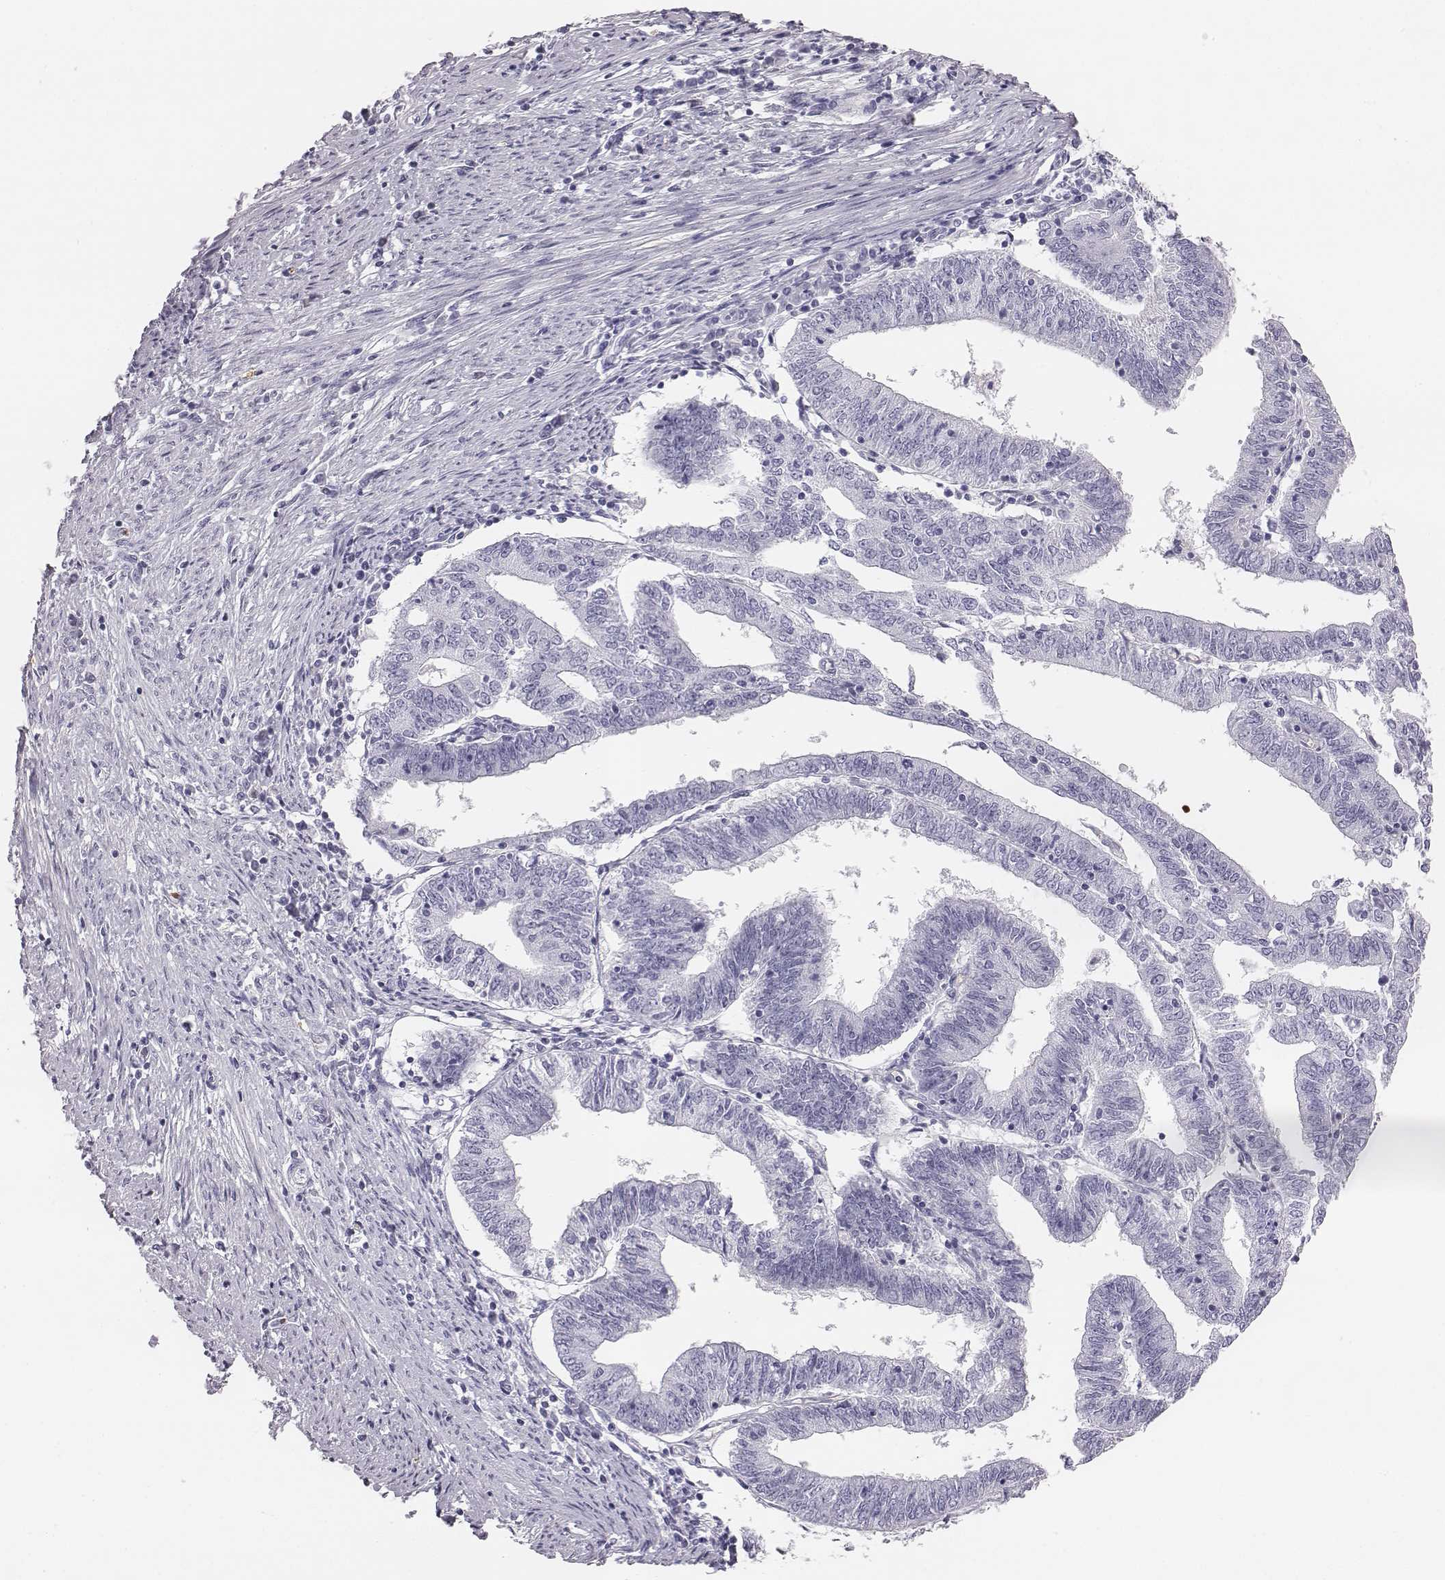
{"staining": {"intensity": "negative", "quantity": "none", "location": "none"}, "tissue": "endometrial cancer", "cell_type": "Tumor cells", "image_type": "cancer", "snomed": [{"axis": "morphology", "description": "Adenocarcinoma, NOS"}, {"axis": "topography", "description": "Endometrium"}], "caption": "There is no significant positivity in tumor cells of endometrial cancer (adenocarcinoma).", "gene": "HBZ", "patient": {"sex": "female", "age": 82}}